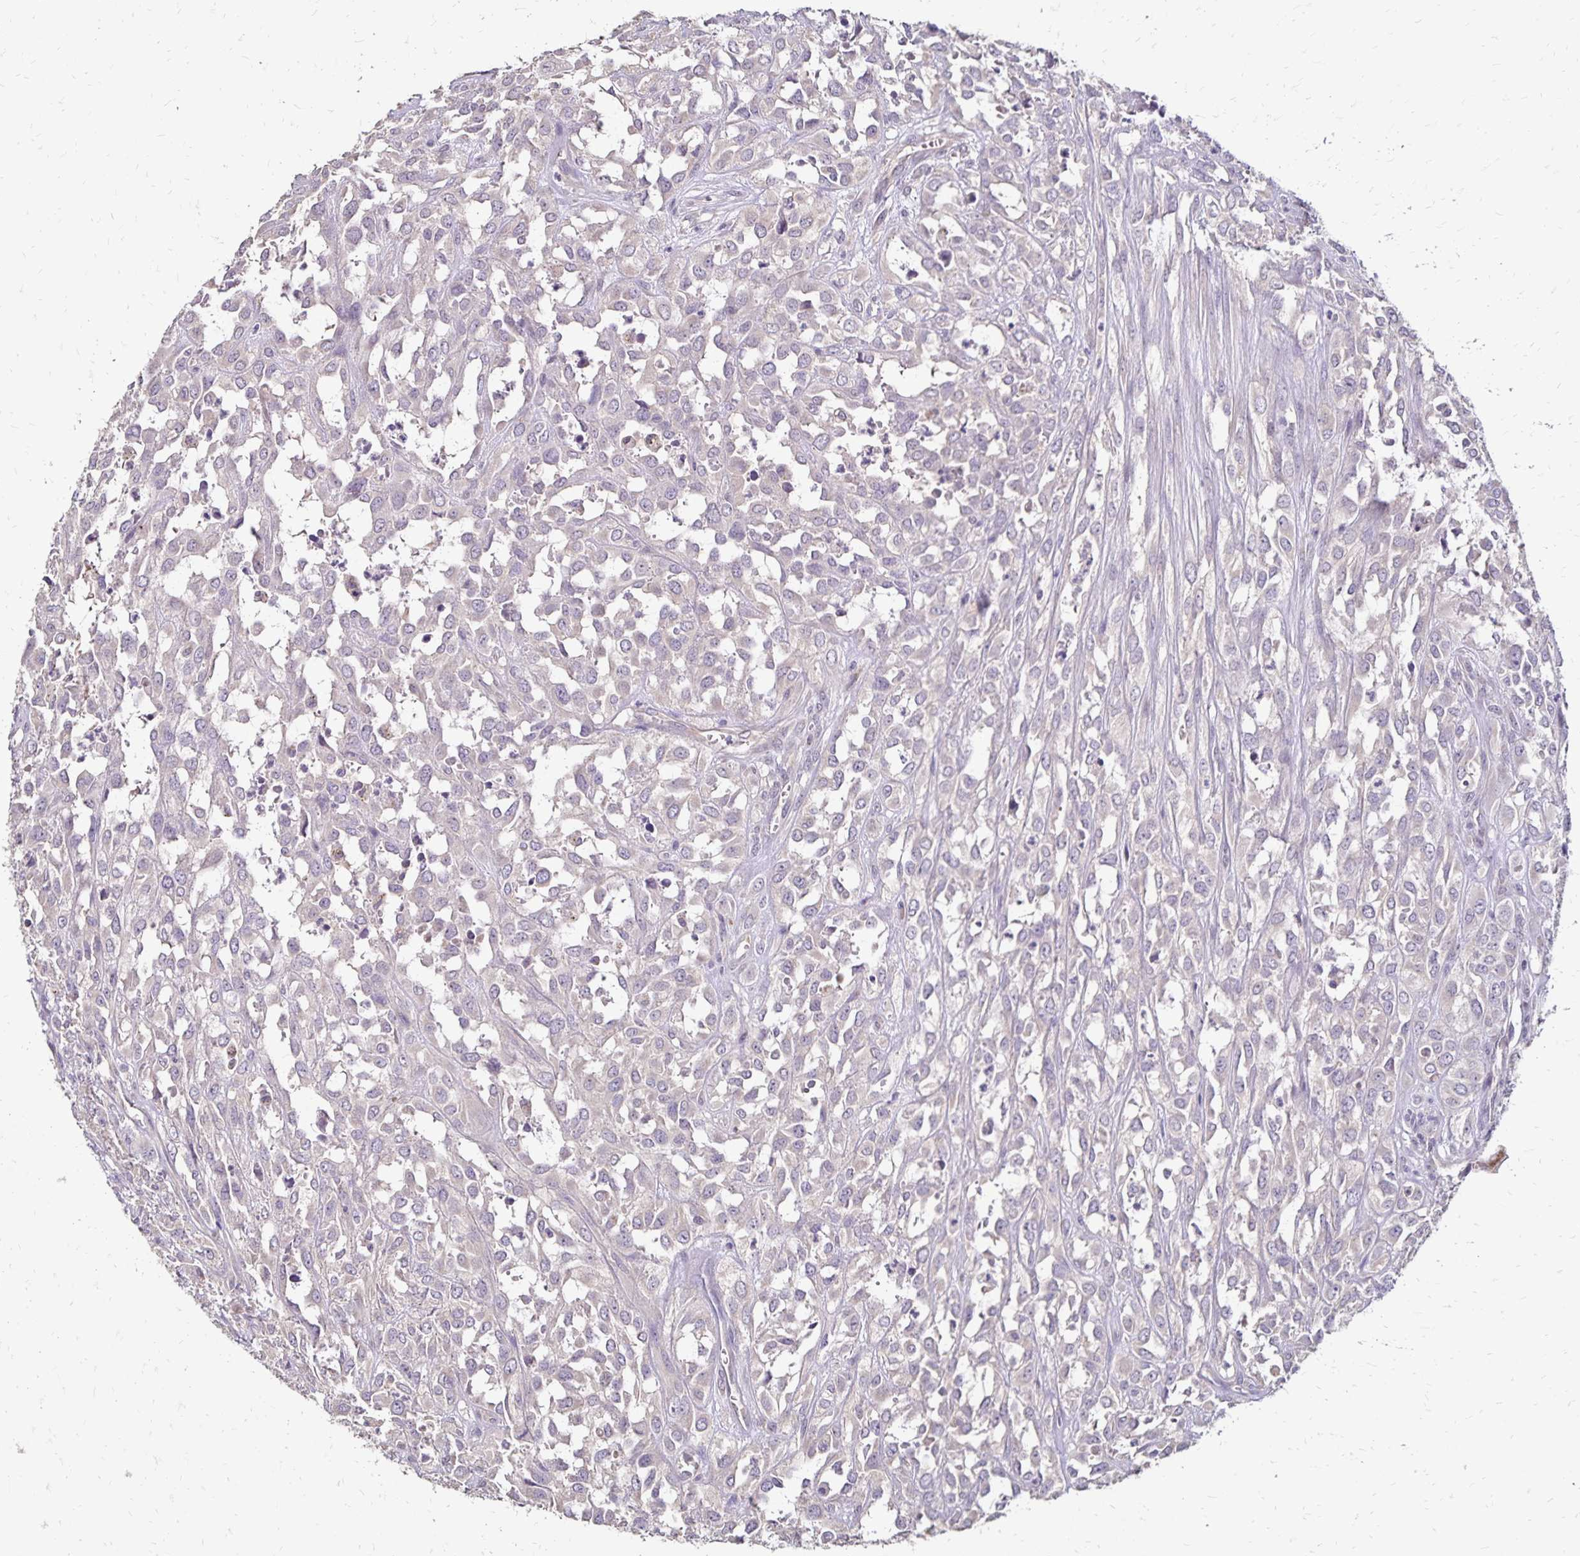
{"staining": {"intensity": "negative", "quantity": "none", "location": "none"}, "tissue": "urothelial cancer", "cell_type": "Tumor cells", "image_type": "cancer", "snomed": [{"axis": "morphology", "description": "Urothelial carcinoma, High grade"}, {"axis": "topography", "description": "Urinary bladder"}], "caption": "This is an IHC micrograph of urothelial cancer. There is no positivity in tumor cells.", "gene": "EMC10", "patient": {"sex": "male", "age": 67}}